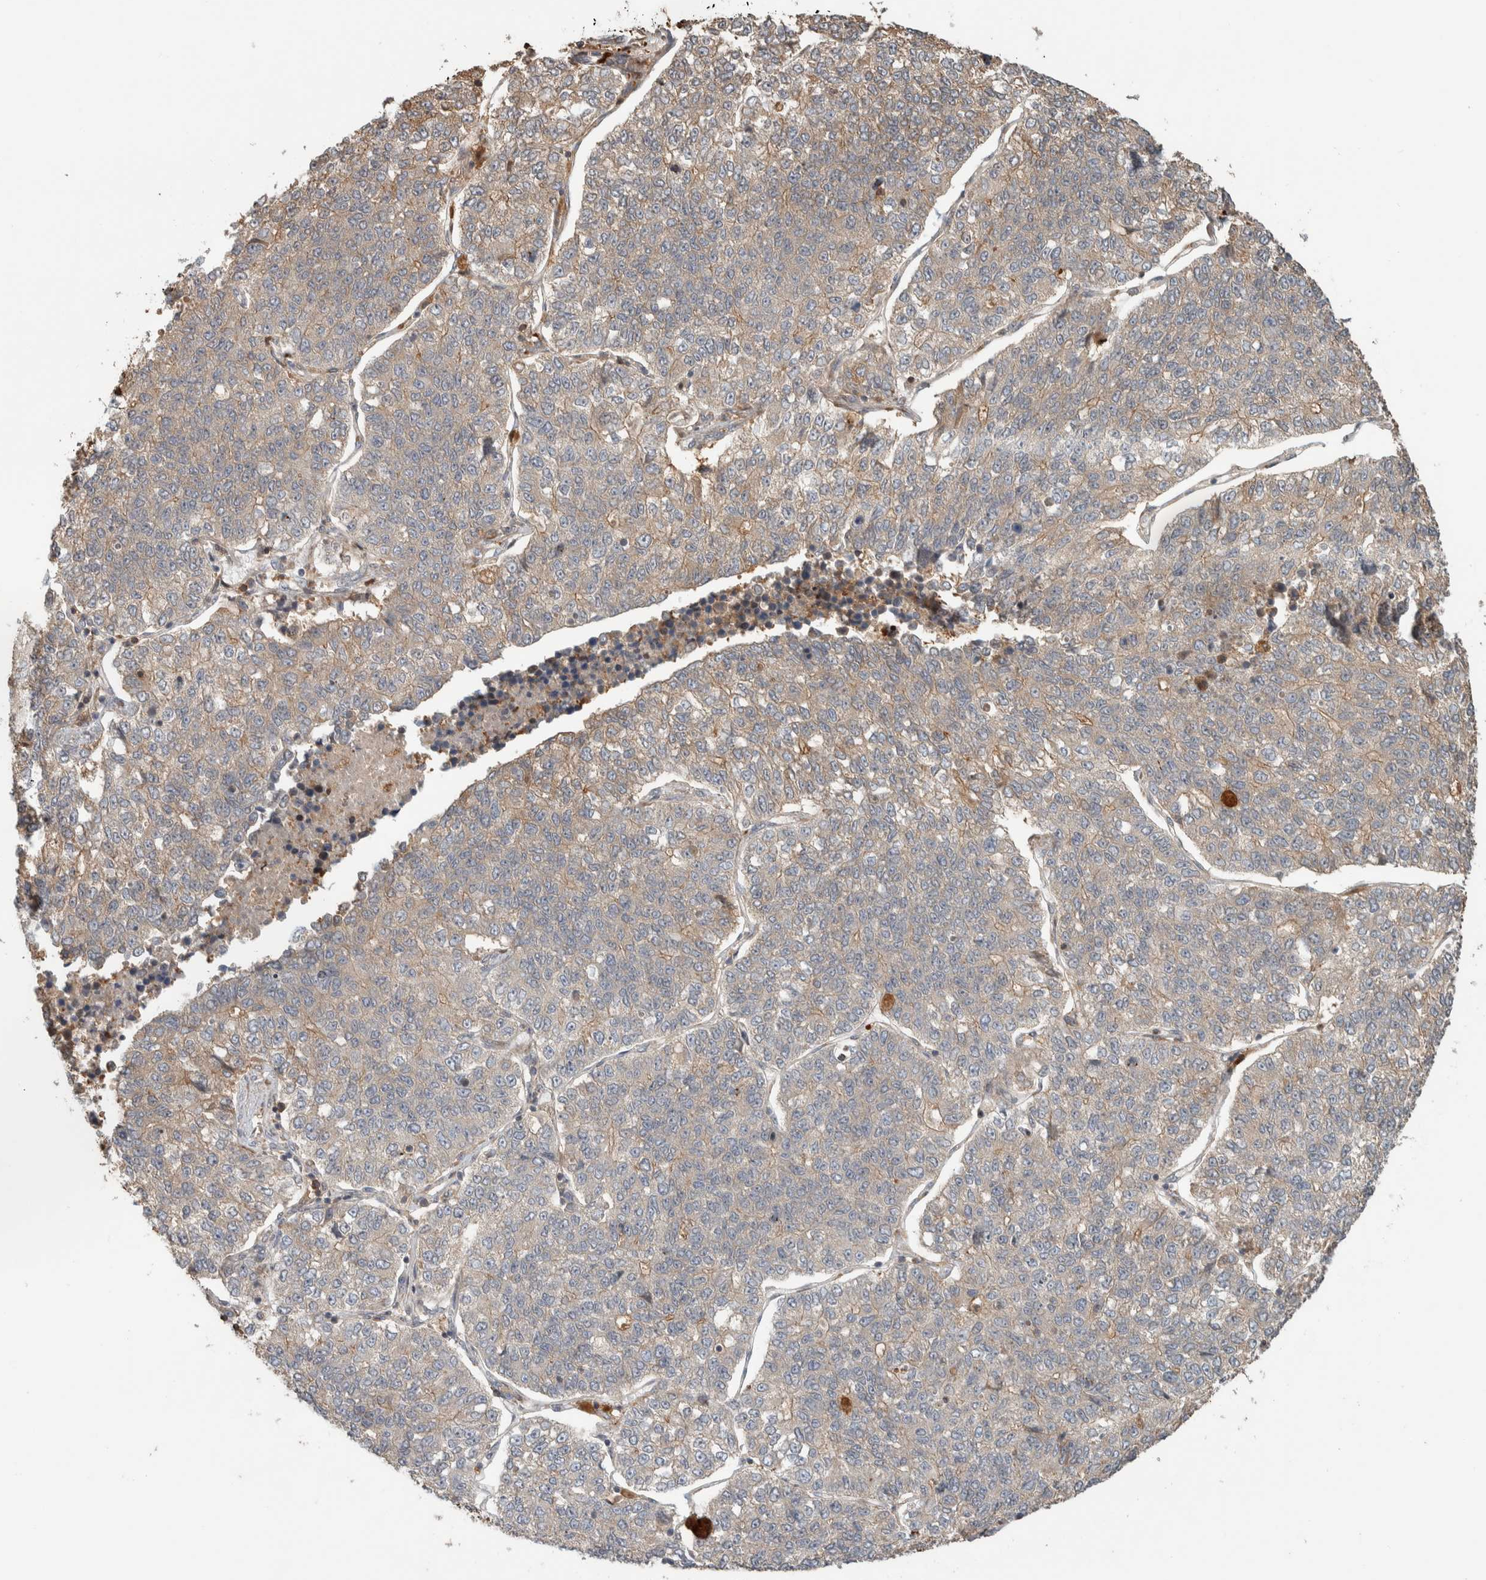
{"staining": {"intensity": "weak", "quantity": "25%-75%", "location": "cytoplasmic/membranous"}, "tissue": "lung cancer", "cell_type": "Tumor cells", "image_type": "cancer", "snomed": [{"axis": "morphology", "description": "Adenocarcinoma, NOS"}, {"axis": "topography", "description": "Lung"}], "caption": "Brown immunohistochemical staining in lung adenocarcinoma reveals weak cytoplasmic/membranous positivity in about 25%-75% of tumor cells.", "gene": "CNTROB", "patient": {"sex": "male", "age": 49}}